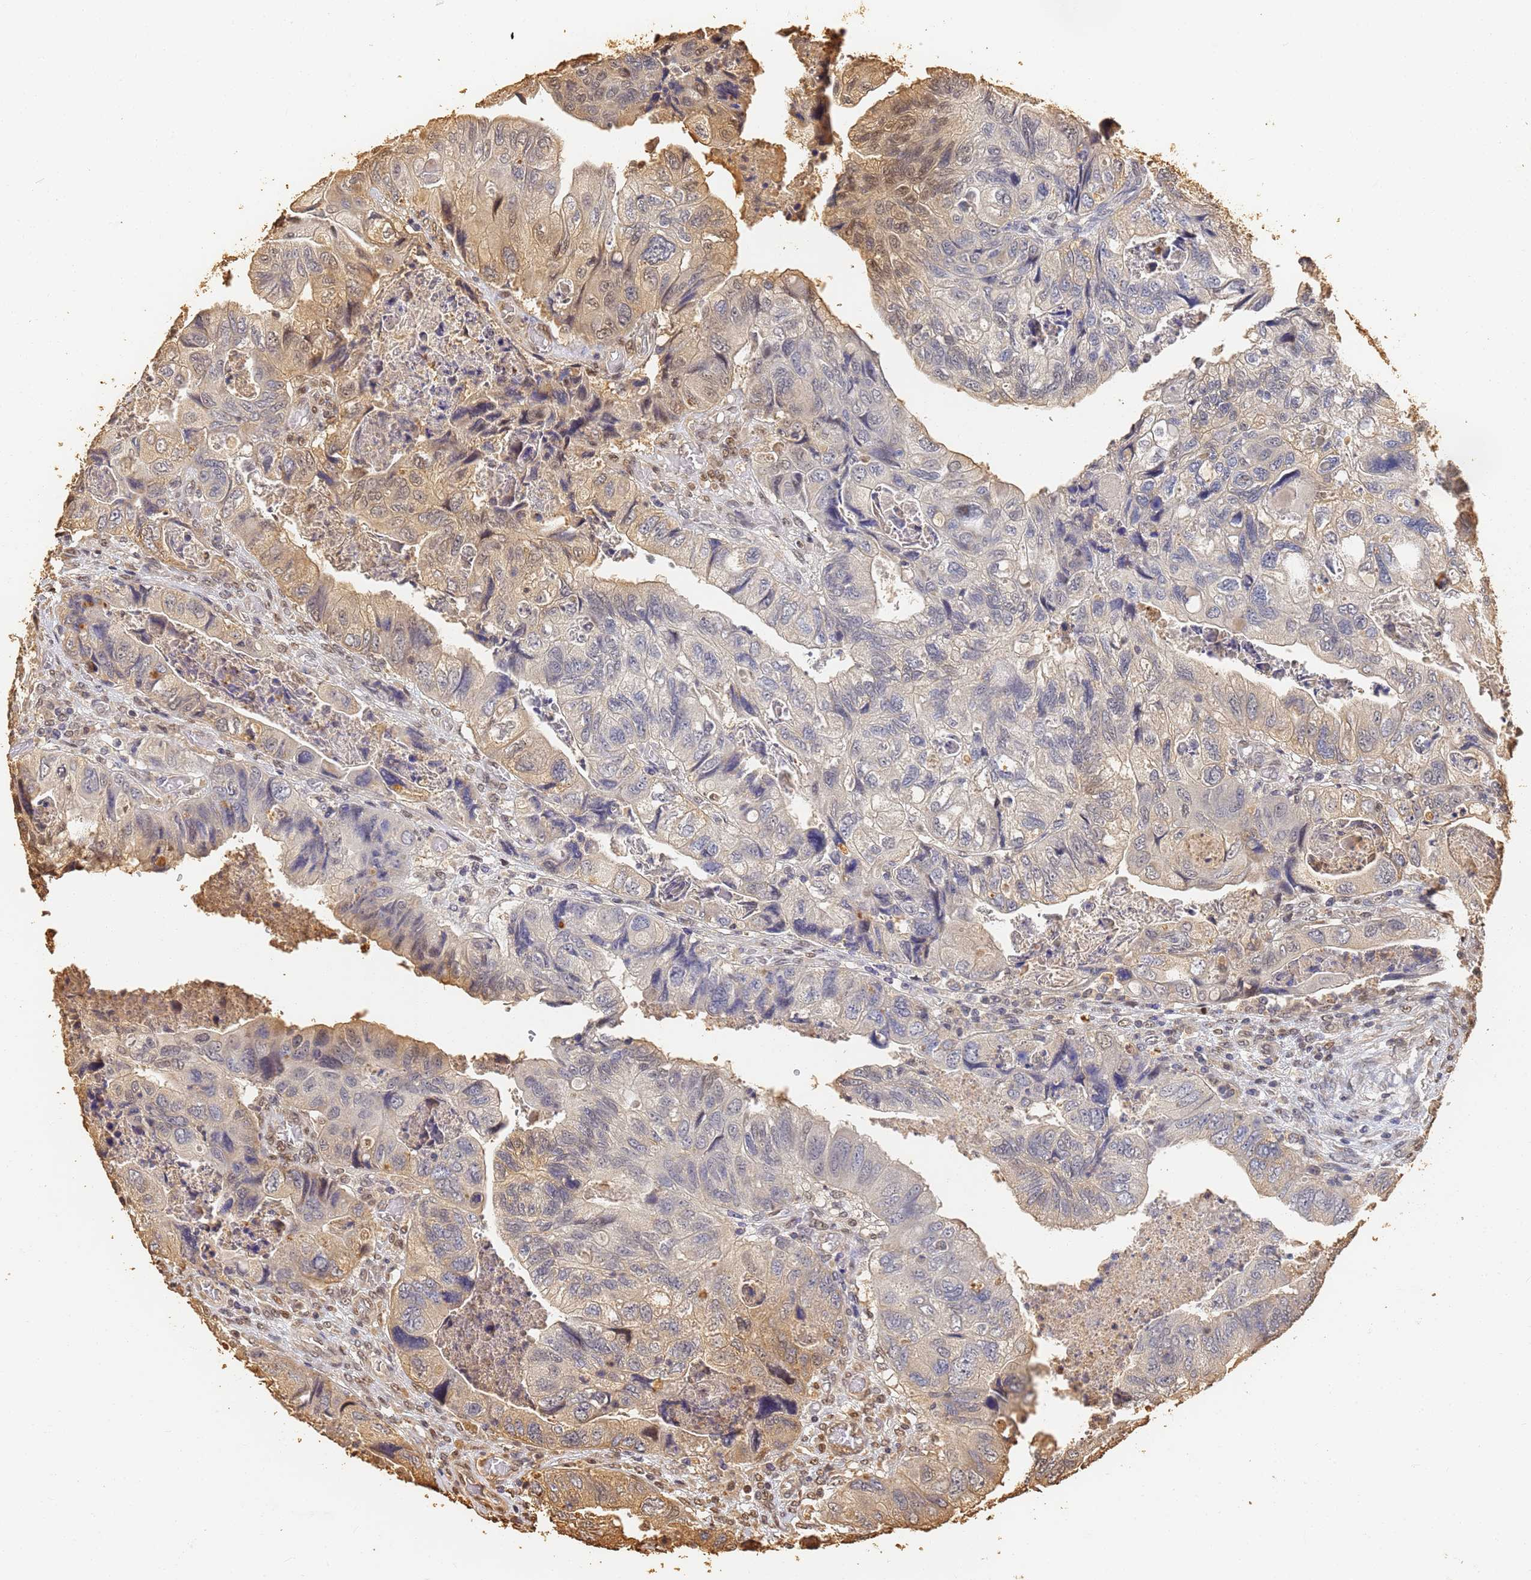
{"staining": {"intensity": "weak", "quantity": "<25%", "location": "cytoplasmic/membranous,nuclear"}, "tissue": "colorectal cancer", "cell_type": "Tumor cells", "image_type": "cancer", "snomed": [{"axis": "morphology", "description": "Adenocarcinoma, NOS"}, {"axis": "topography", "description": "Rectum"}], "caption": "Tumor cells are negative for protein expression in human colorectal adenocarcinoma.", "gene": "JAK2", "patient": {"sex": "male", "age": 63}}